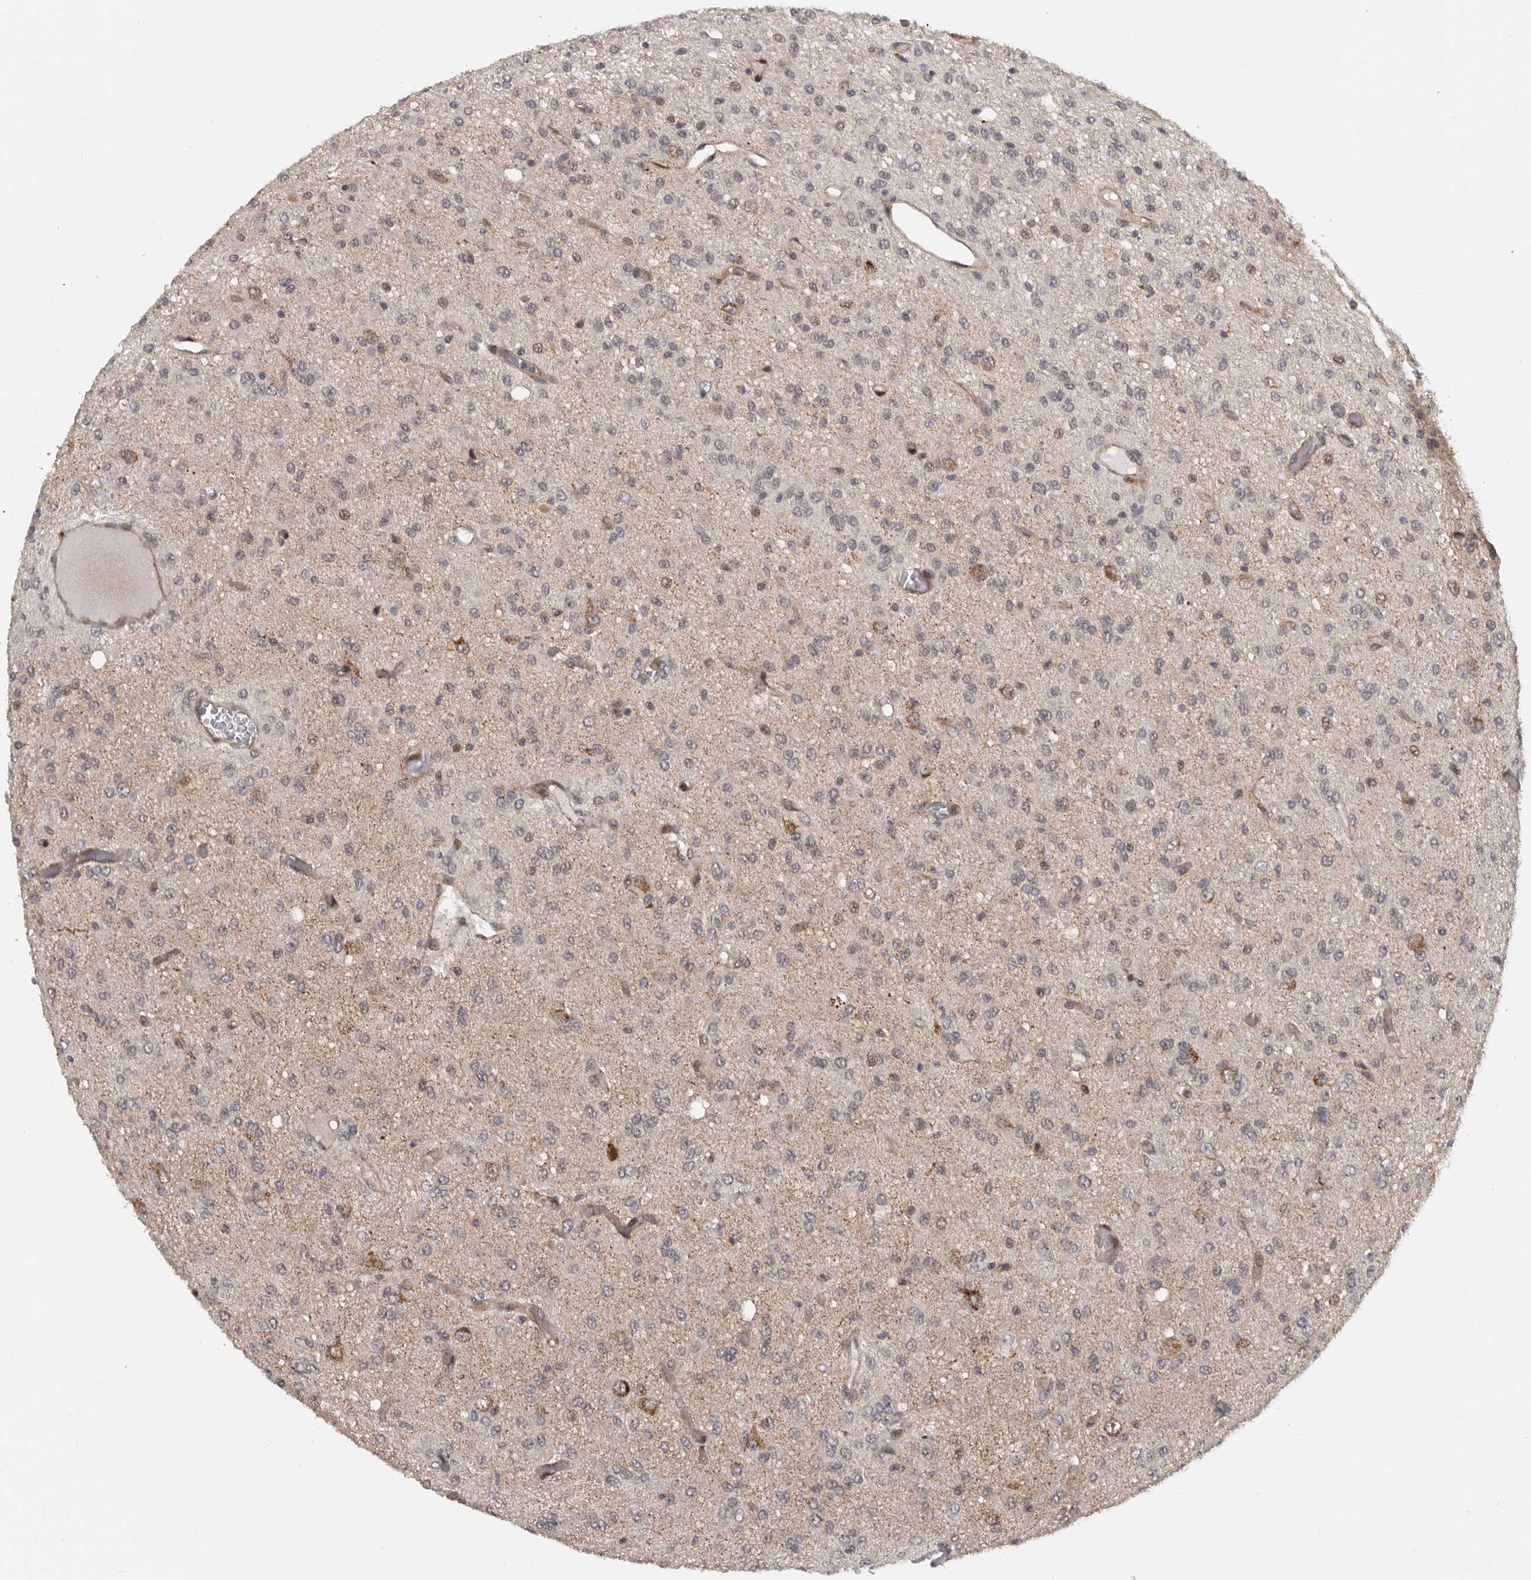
{"staining": {"intensity": "weak", "quantity": "<25%", "location": "nuclear"}, "tissue": "glioma", "cell_type": "Tumor cells", "image_type": "cancer", "snomed": [{"axis": "morphology", "description": "Glioma, malignant, High grade"}, {"axis": "topography", "description": "Brain"}], "caption": "DAB (3,3'-diaminobenzidine) immunohistochemical staining of human high-grade glioma (malignant) shows no significant positivity in tumor cells.", "gene": "TMPRSS11F", "patient": {"sex": "female", "age": 59}}